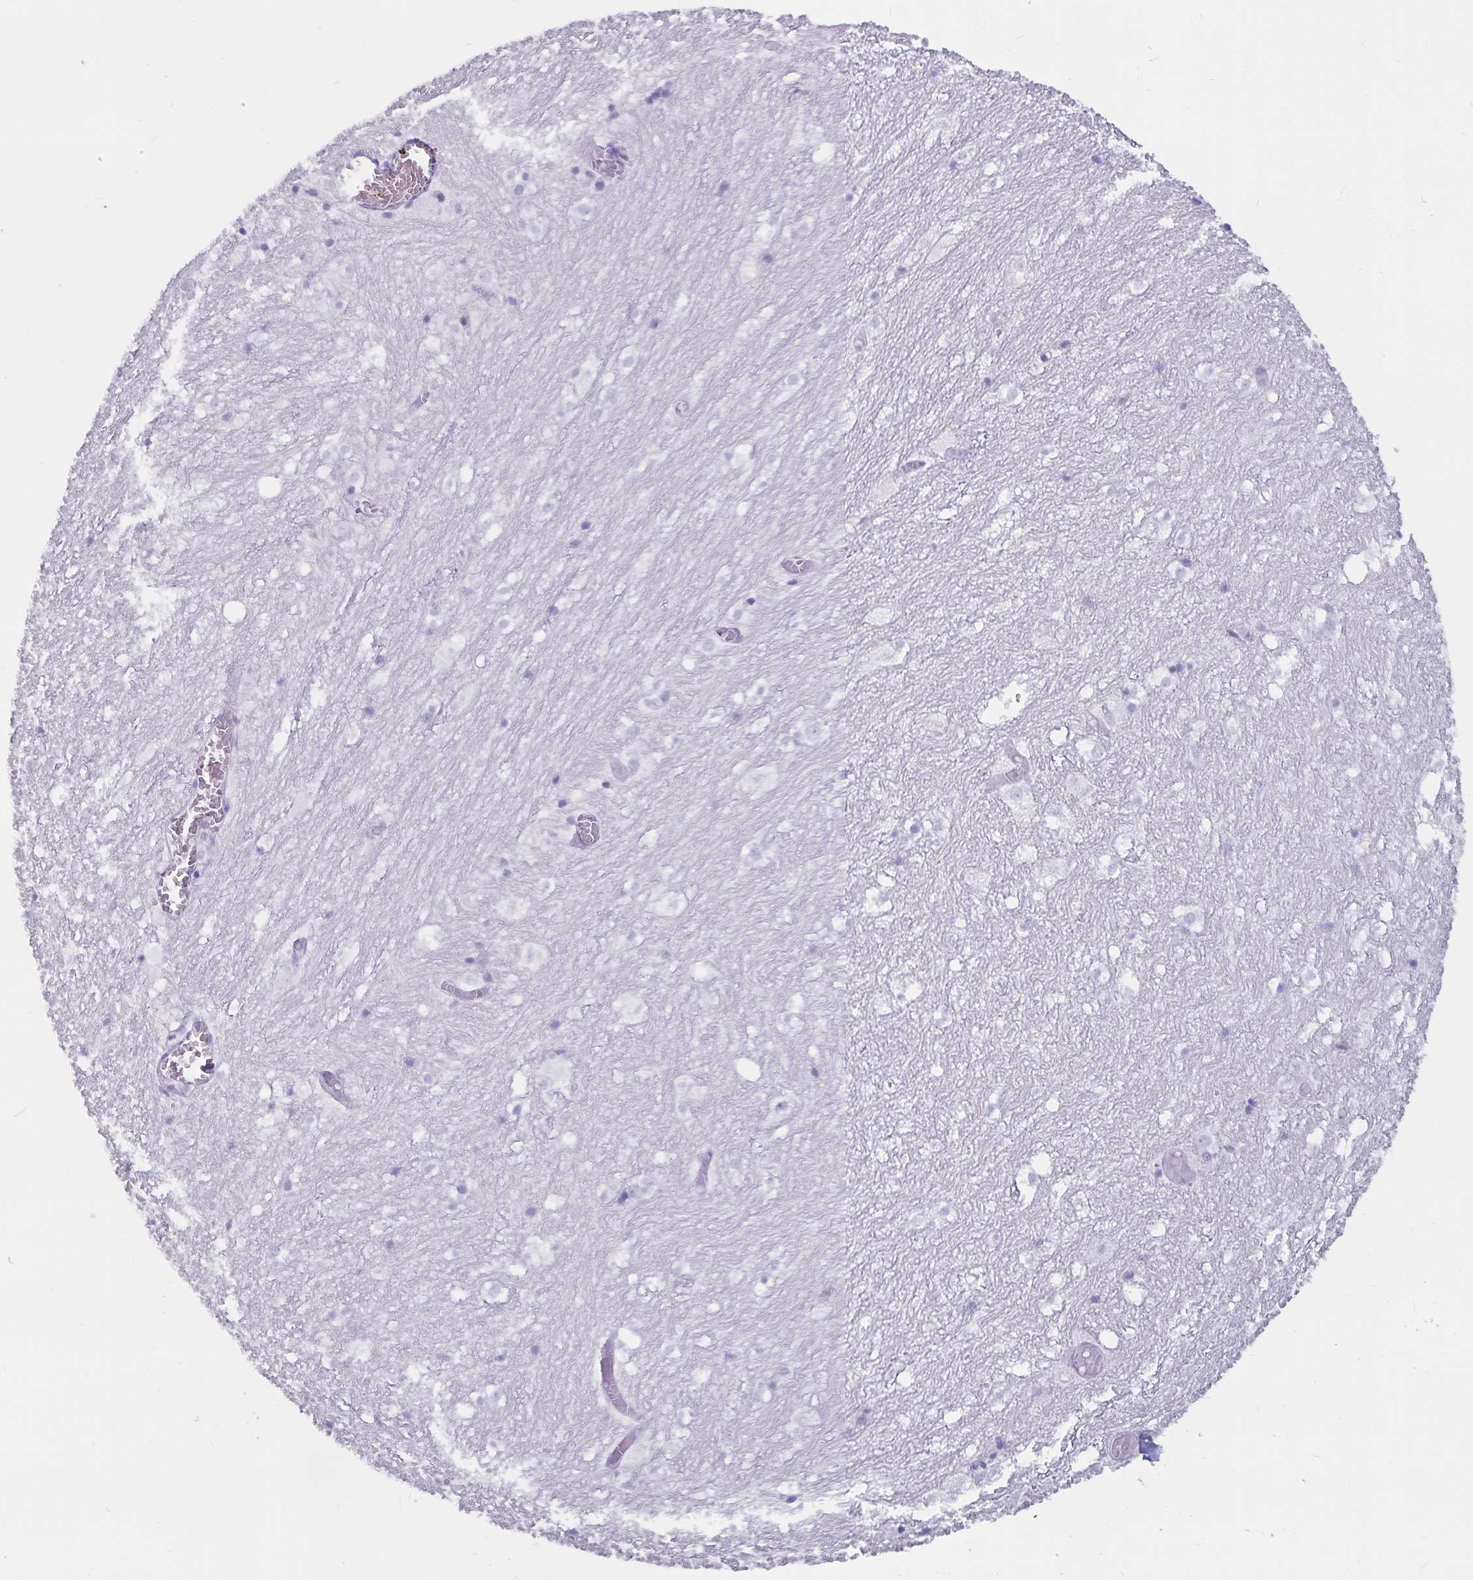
{"staining": {"intensity": "negative", "quantity": "none", "location": "none"}, "tissue": "hippocampus", "cell_type": "Glial cells", "image_type": "normal", "snomed": [{"axis": "morphology", "description": "Normal tissue, NOS"}, {"axis": "topography", "description": "Hippocampus"}], "caption": "This is an immunohistochemistry histopathology image of normal human hippocampus. There is no positivity in glial cells.", "gene": "GPR137", "patient": {"sex": "female", "age": 52}}